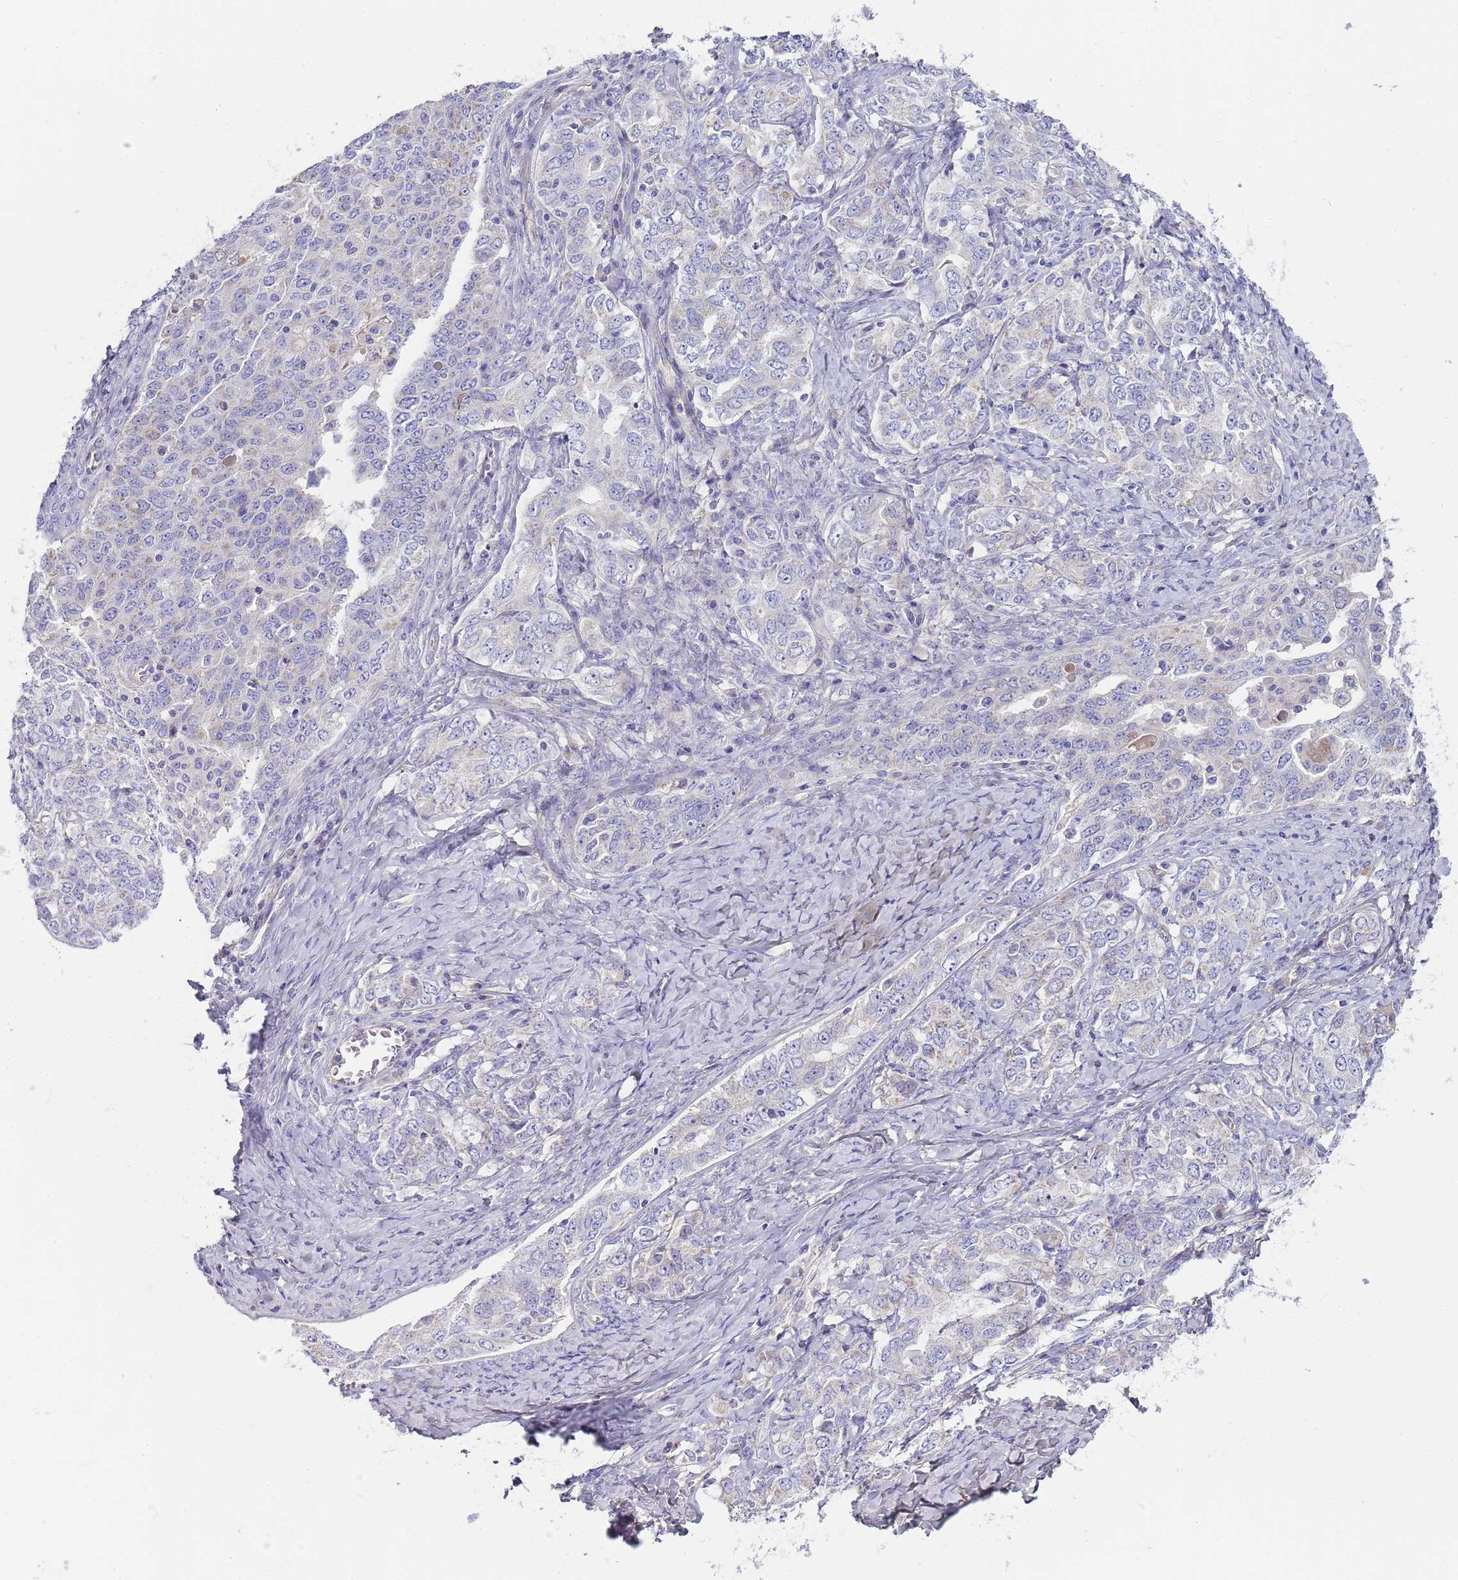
{"staining": {"intensity": "negative", "quantity": "none", "location": "none"}, "tissue": "ovarian cancer", "cell_type": "Tumor cells", "image_type": "cancer", "snomed": [{"axis": "morphology", "description": "Carcinoma, endometroid"}, {"axis": "topography", "description": "Ovary"}], "caption": "Ovarian cancer stained for a protein using immunohistochemistry exhibits no positivity tumor cells.", "gene": "RIPPLY2", "patient": {"sex": "female", "age": 62}}